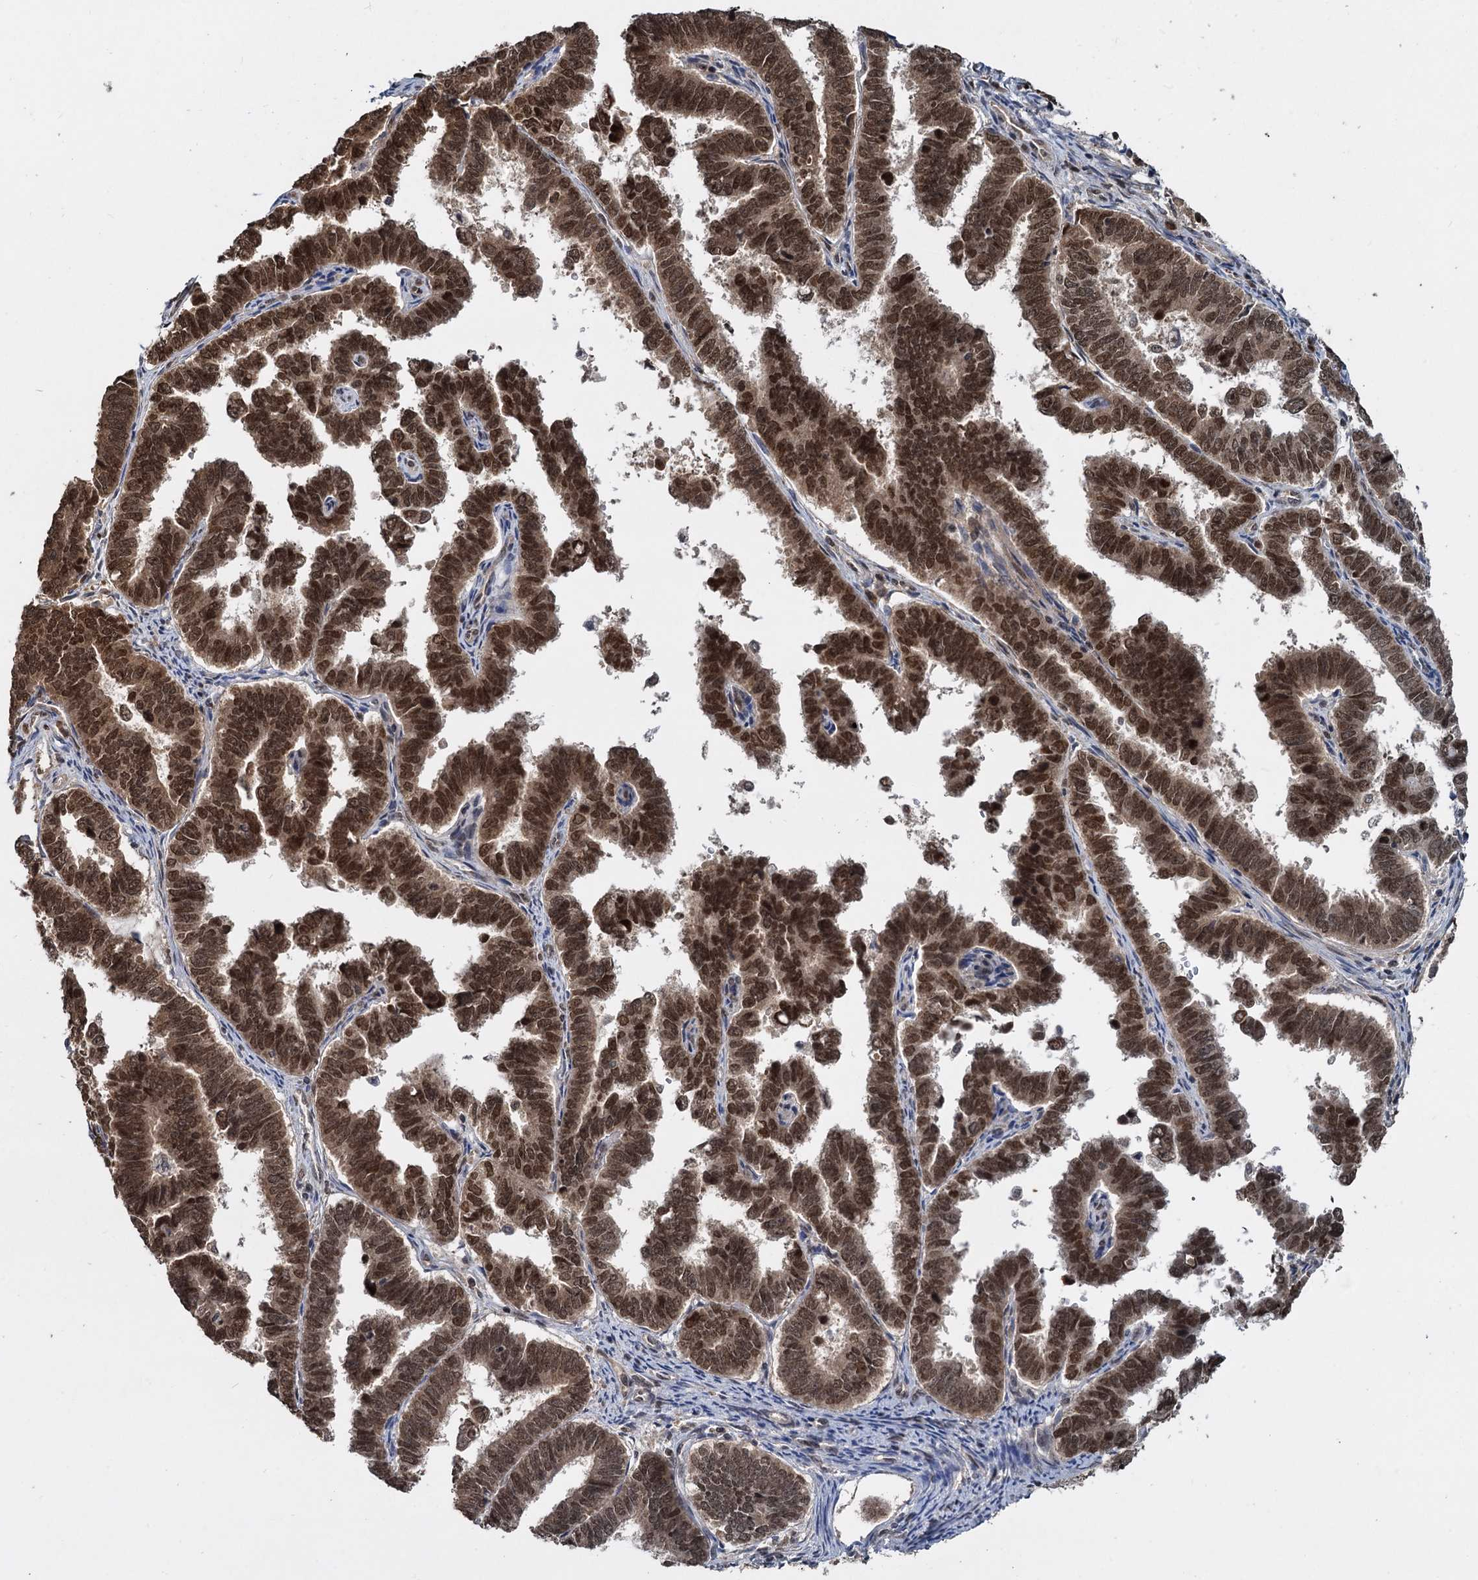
{"staining": {"intensity": "moderate", "quantity": ">75%", "location": "cytoplasmic/membranous"}, "tissue": "endometrial cancer", "cell_type": "Tumor cells", "image_type": "cancer", "snomed": [{"axis": "morphology", "description": "Adenocarcinoma, NOS"}, {"axis": "topography", "description": "Endometrium"}], "caption": "Immunohistochemical staining of human endometrial cancer (adenocarcinoma) reveals moderate cytoplasmic/membranous protein positivity in about >75% of tumor cells.", "gene": "FAM216B", "patient": {"sex": "female", "age": 75}}